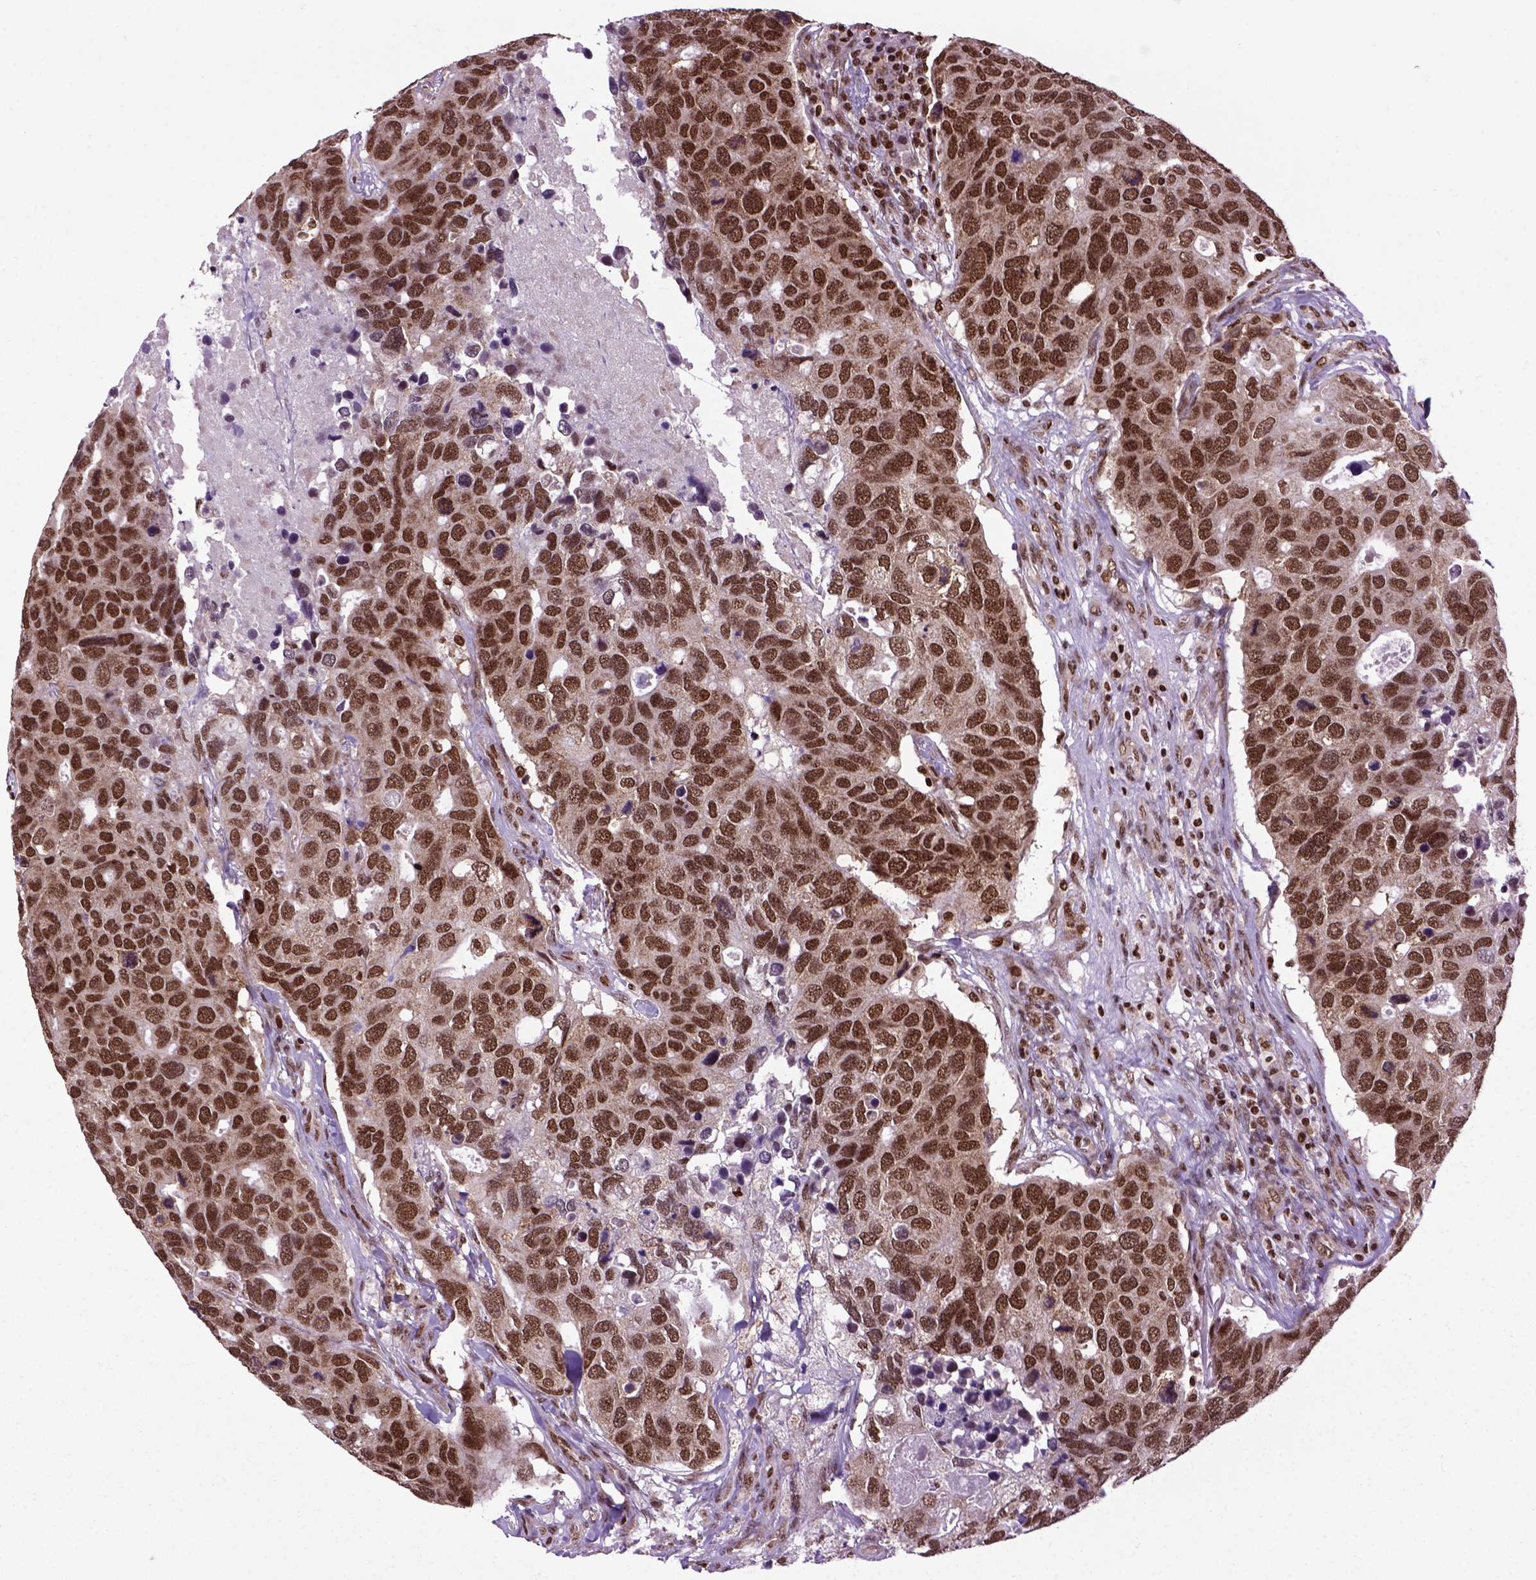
{"staining": {"intensity": "strong", "quantity": ">75%", "location": "nuclear"}, "tissue": "breast cancer", "cell_type": "Tumor cells", "image_type": "cancer", "snomed": [{"axis": "morphology", "description": "Duct carcinoma"}, {"axis": "topography", "description": "Breast"}], "caption": "Immunohistochemical staining of human breast cancer (intraductal carcinoma) exhibits high levels of strong nuclear protein positivity in about >75% of tumor cells.", "gene": "CELF1", "patient": {"sex": "female", "age": 83}}